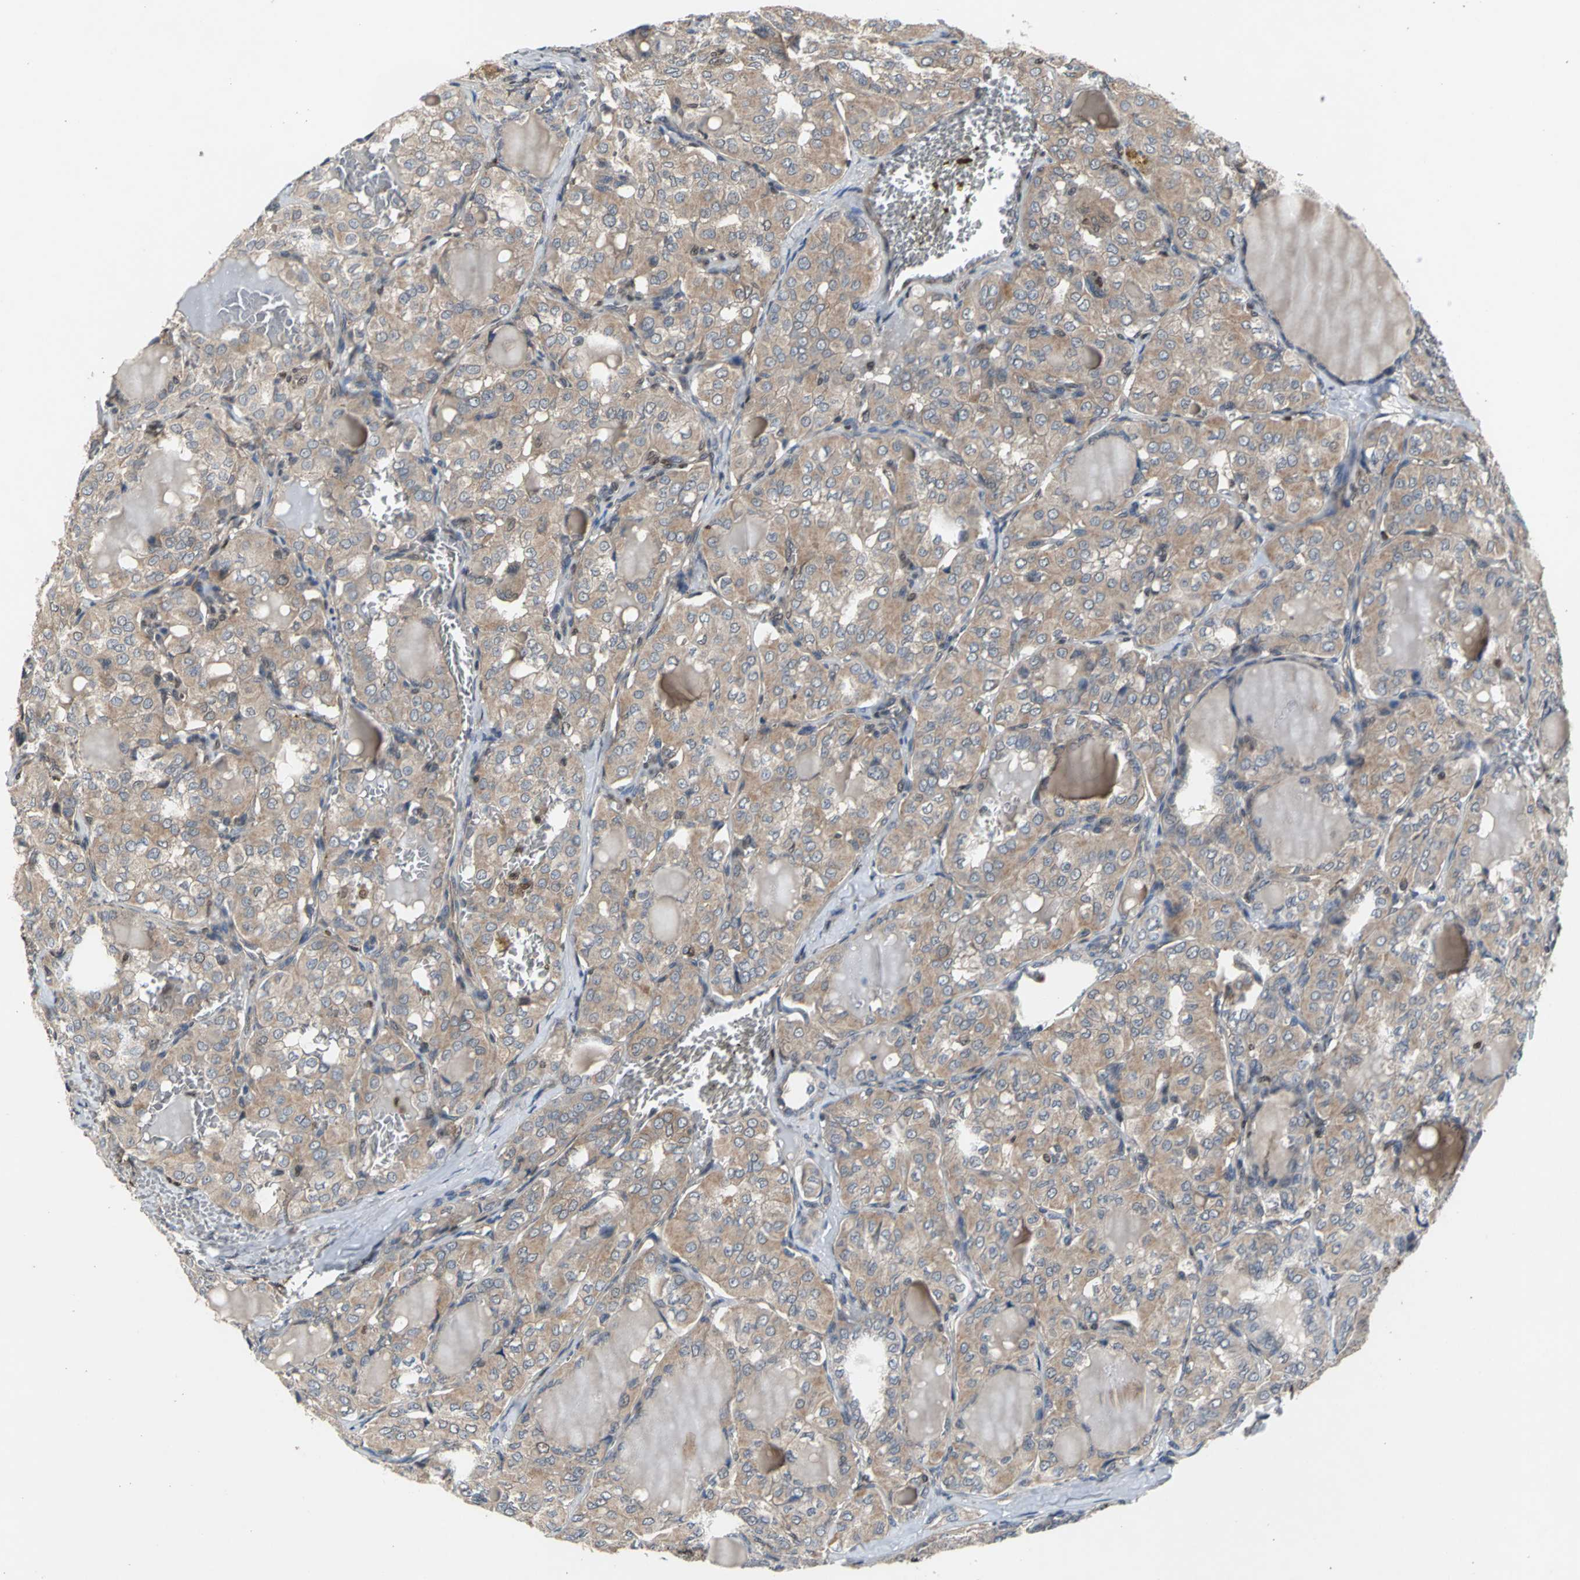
{"staining": {"intensity": "moderate", "quantity": ">75%", "location": "cytoplasmic/membranous"}, "tissue": "thyroid cancer", "cell_type": "Tumor cells", "image_type": "cancer", "snomed": [{"axis": "morphology", "description": "Papillary adenocarcinoma, NOS"}, {"axis": "topography", "description": "Thyroid gland"}], "caption": "High-power microscopy captured an immunohistochemistry histopathology image of thyroid papillary adenocarcinoma, revealing moderate cytoplasmic/membranous staining in about >75% of tumor cells.", "gene": "AHR", "patient": {"sex": "male", "age": 20}}